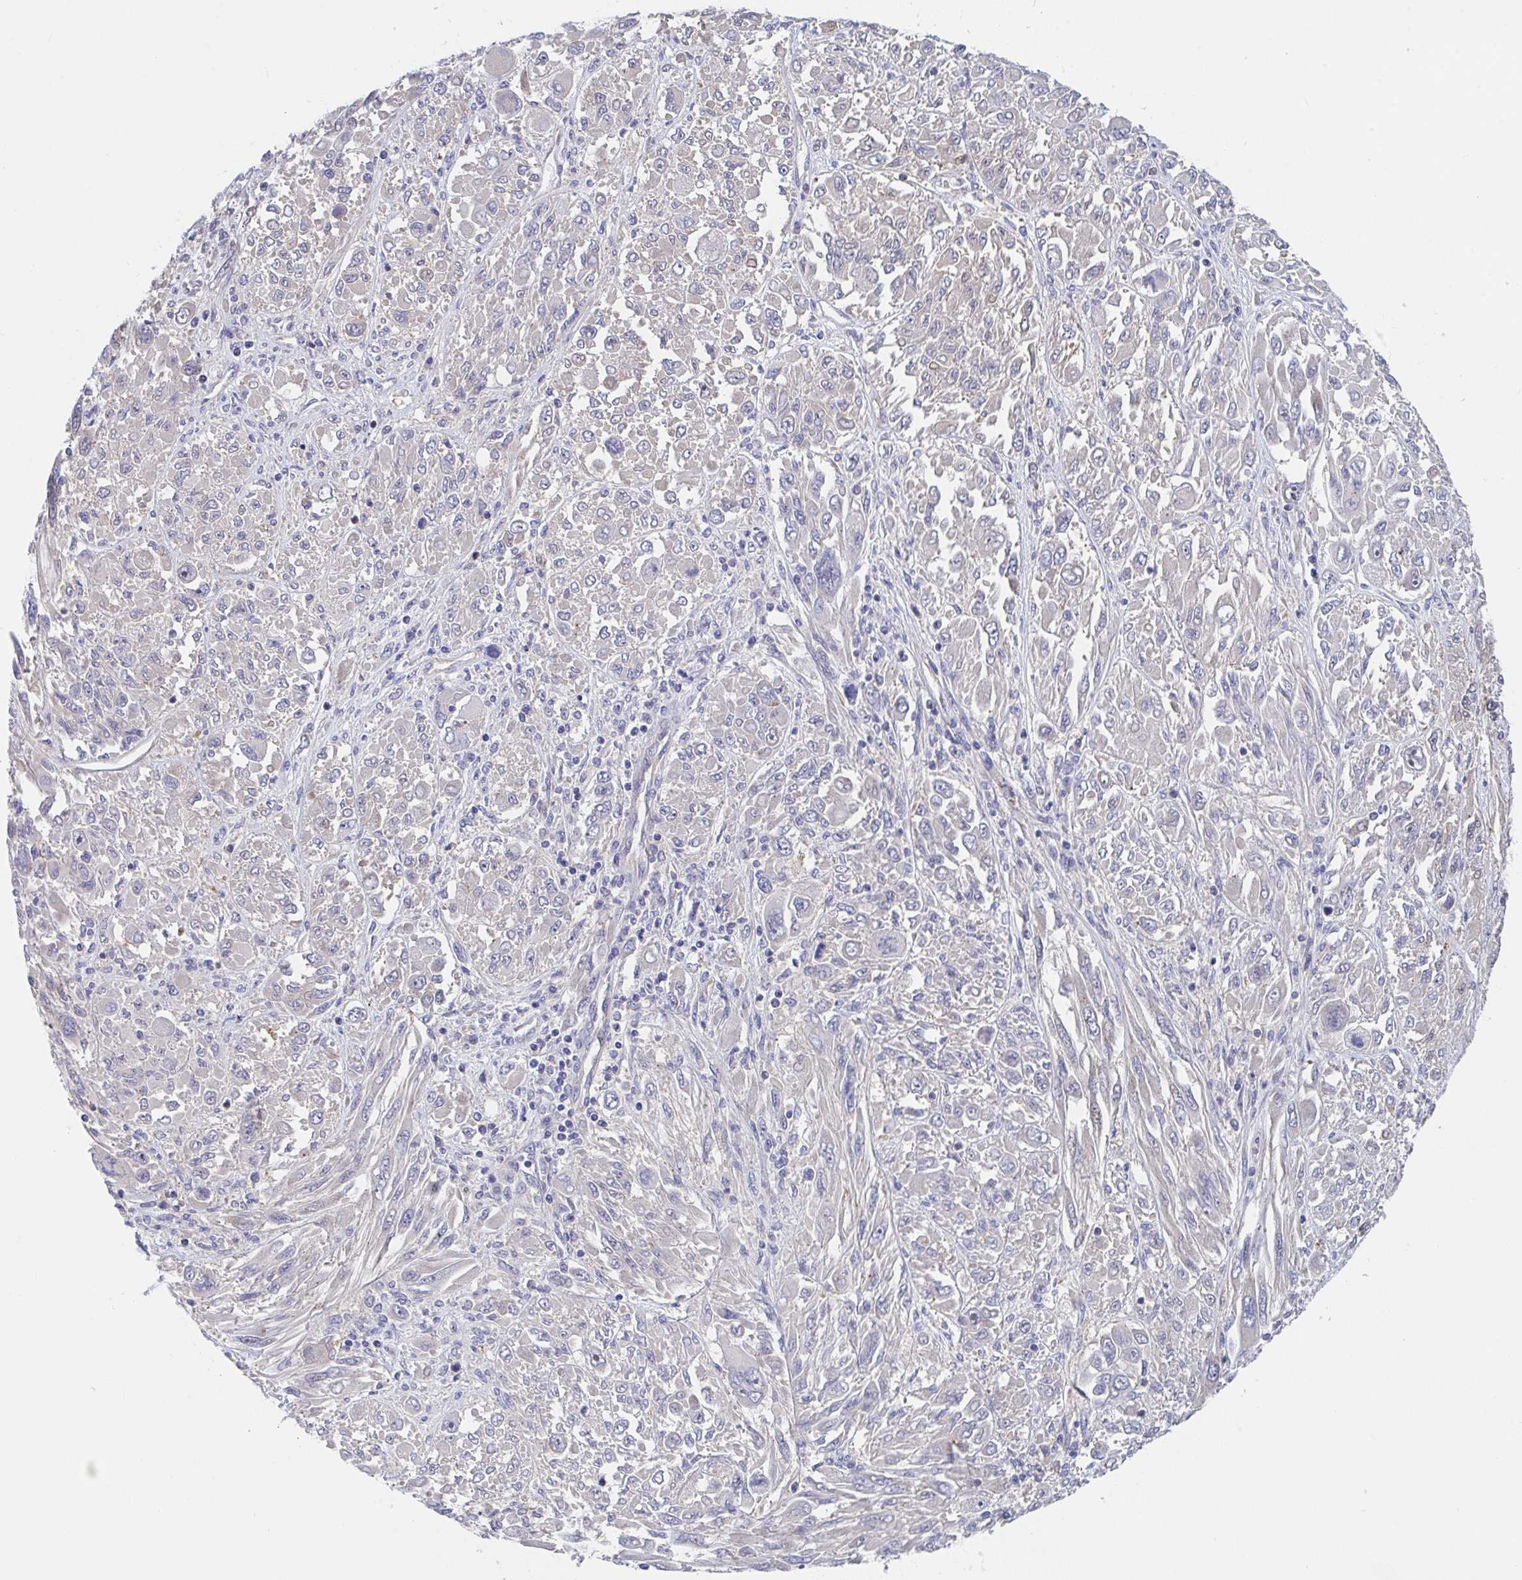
{"staining": {"intensity": "negative", "quantity": "none", "location": "none"}, "tissue": "melanoma", "cell_type": "Tumor cells", "image_type": "cancer", "snomed": [{"axis": "morphology", "description": "Malignant melanoma, NOS"}, {"axis": "topography", "description": "Skin"}], "caption": "Melanoma was stained to show a protein in brown. There is no significant expression in tumor cells.", "gene": "P2RX3", "patient": {"sex": "female", "age": 91}}